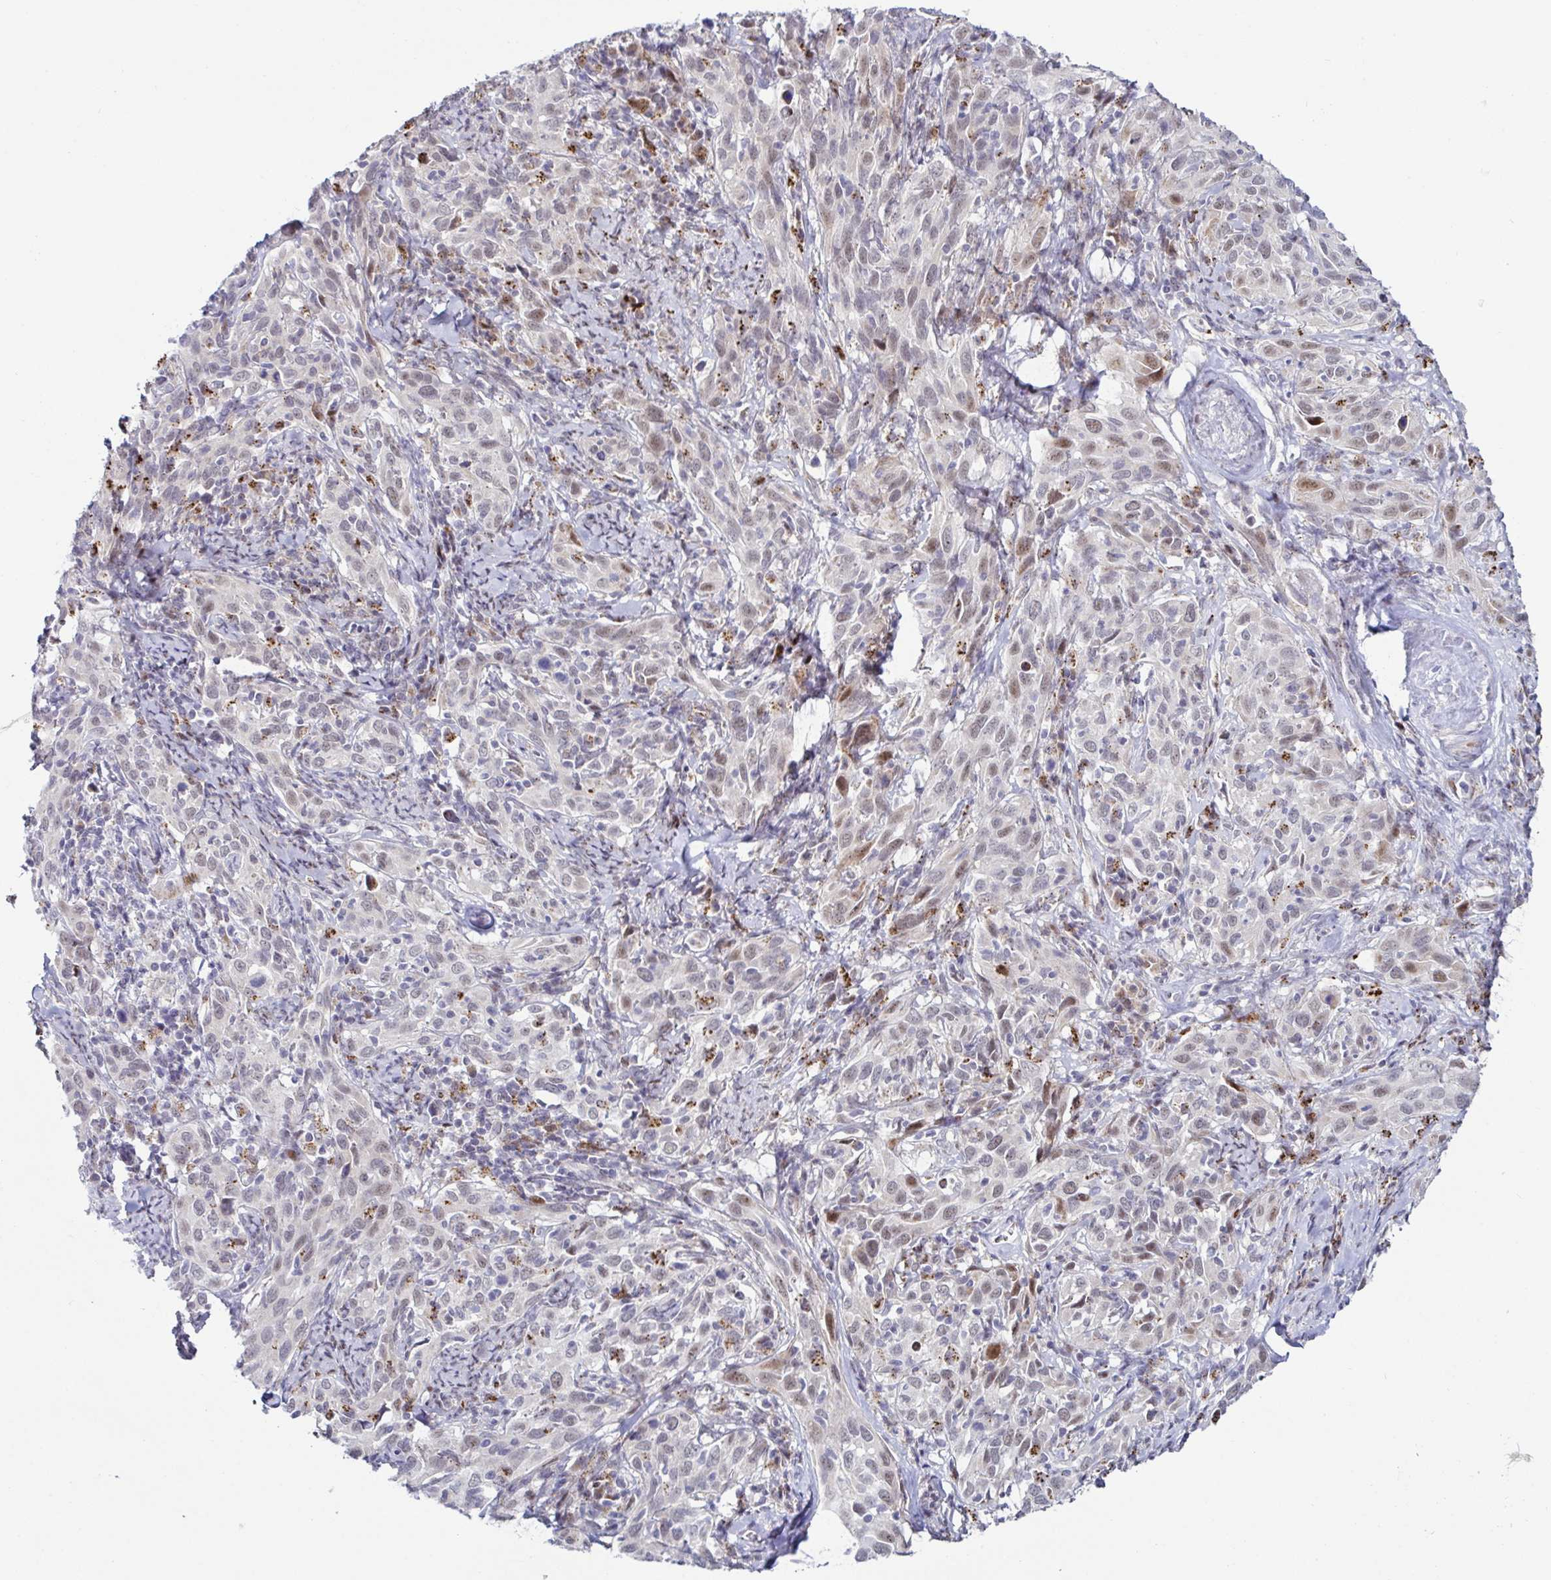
{"staining": {"intensity": "weak", "quantity": "25%-75%", "location": "nuclear"}, "tissue": "cervical cancer", "cell_type": "Tumor cells", "image_type": "cancer", "snomed": [{"axis": "morphology", "description": "Normal tissue, NOS"}, {"axis": "morphology", "description": "Squamous cell carcinoma, NOS"}, {"axis": "topography", "description": "Cervix"}], "caption": "Tumor cells exhibit low levels of weak nuclear positivity in about 25%-75% of cells in human cervical cancer (squamous cell carcinoma).", "gene": "DZIP1", "patient": {"sex": "female", "age": 51}}